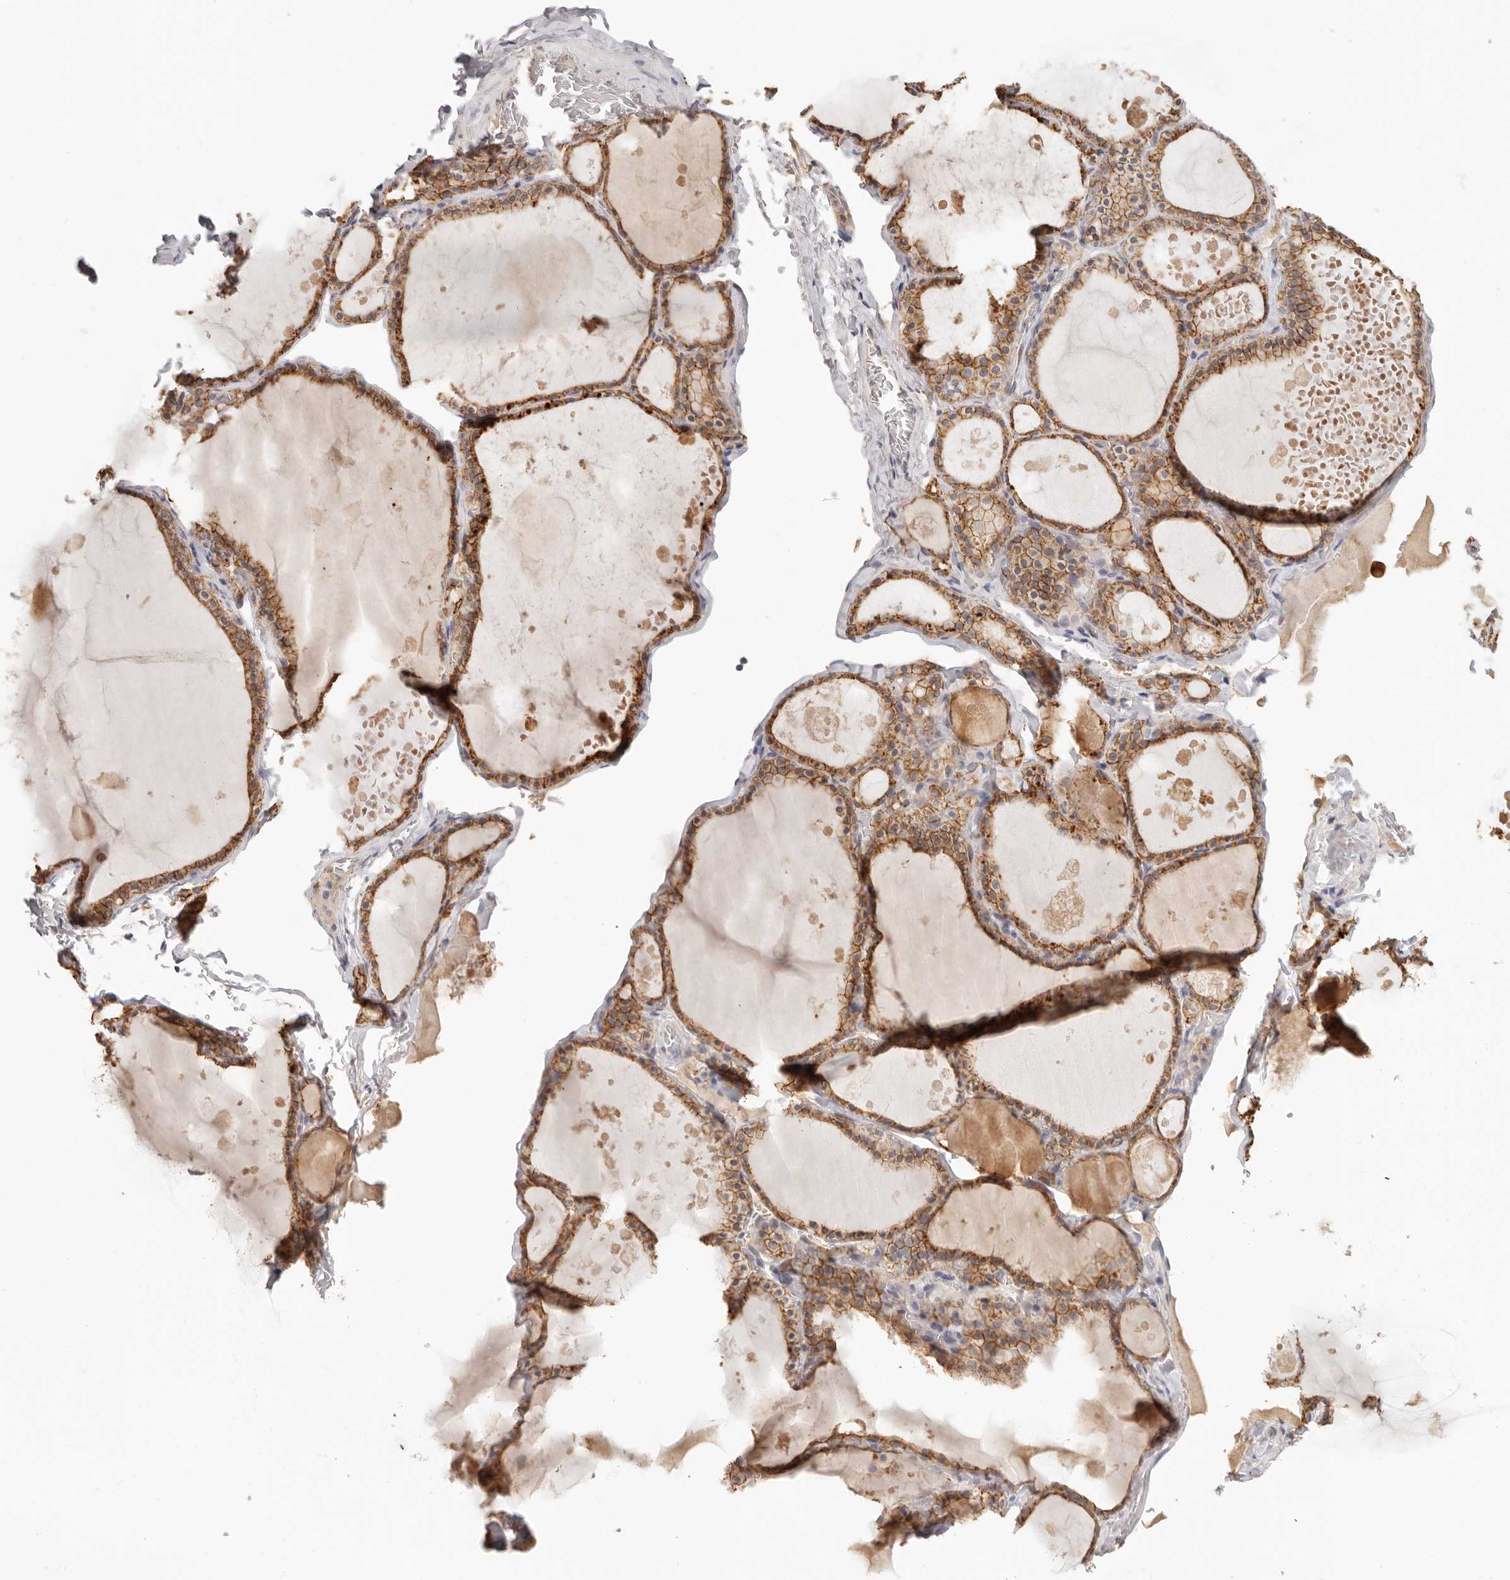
{"staining": {"intensity": "moderate", "quantity": ">75%", "location": "cytoplasmic/membranous"}, "tissue": "thyroid gland", "cell_type": "Glandular cells", "image_type": "normal", "snomed": [{"axis": "morphology", "description": "Normal tissue, NOS"}, {"axis": "topography", "description": "Thyroid gland"}], "caption": "Immunohistochemistry (IHC) photomicrograph of benign thyroid gland: human thyroid gland stained using immunohistochemistry demonstrates medium levels of moderate protein expression localized specifically in the cytoplasmic/membranous of glandular cells, appearing as a cytoplasmic/membranous brown color.", "gene": "ANXA9", "patient": {"sex": "male", "age": 56}}